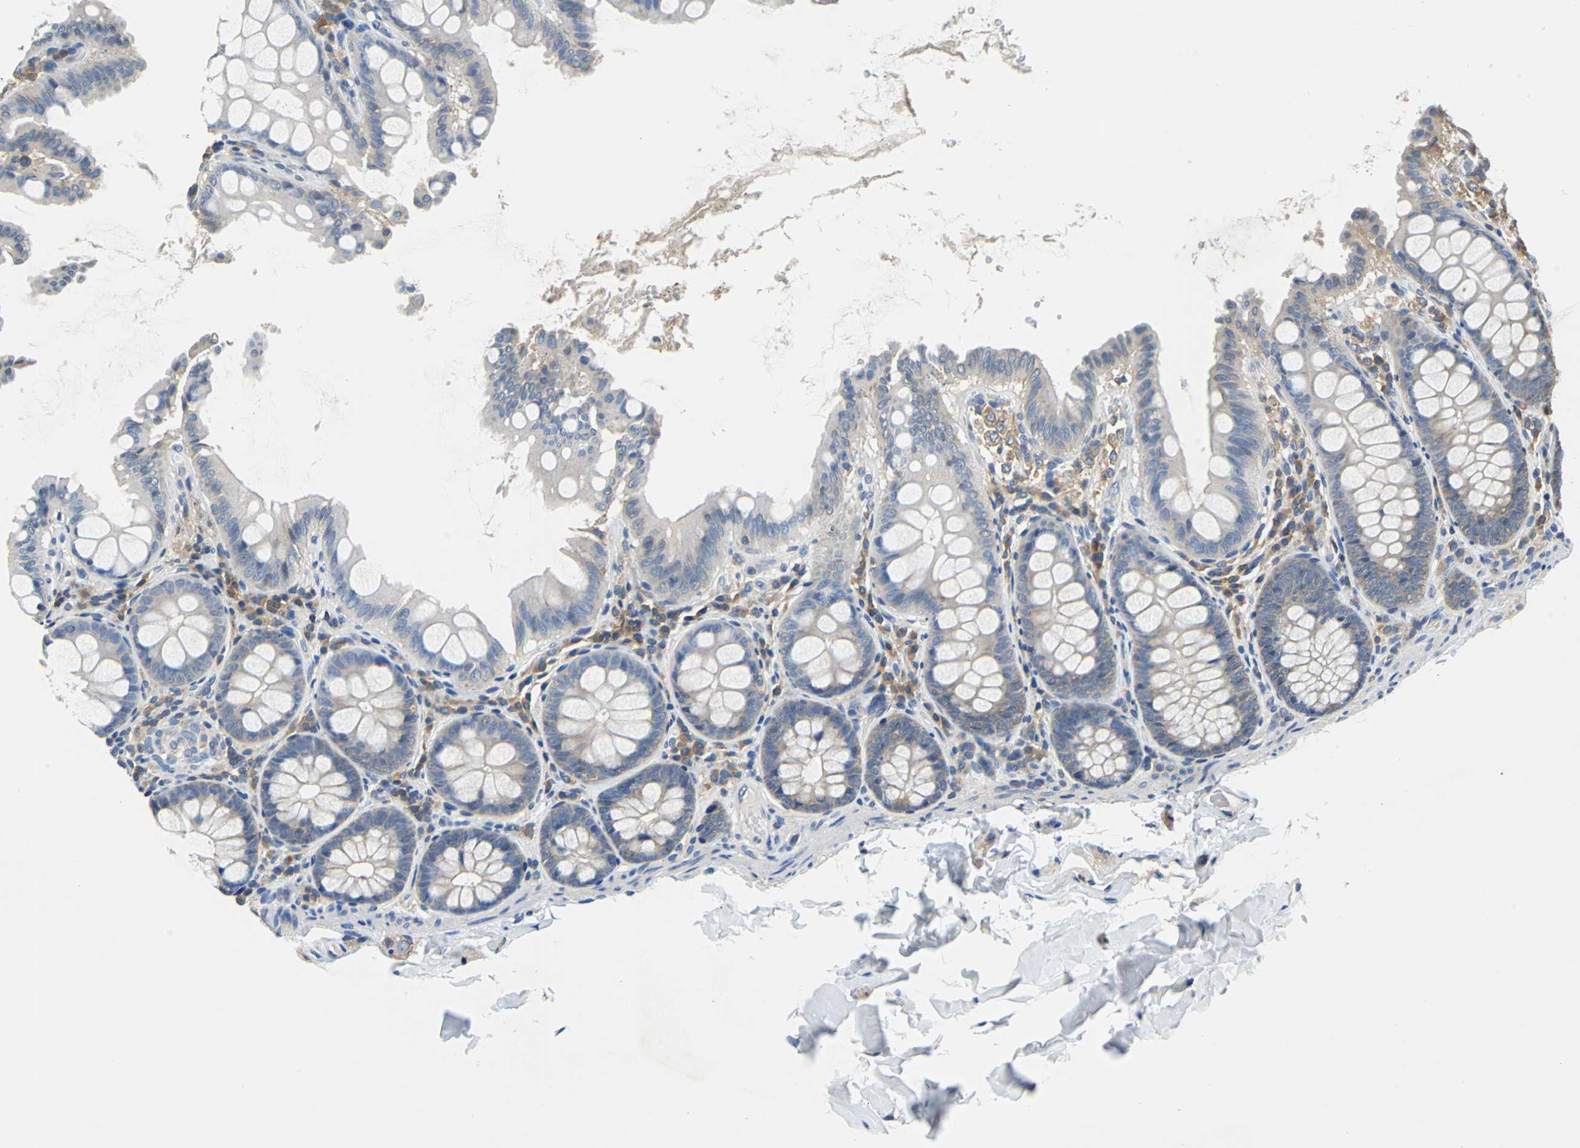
{"staining": {"intensity": "negative", "quantity": "none", "location": "none"}, "tissue": "colon", "cell_type": "Endothelial cells", "image_type": "normal", "snomed": [{"axis": "morphology", "description": "Normal tissue, NOS"}, {"axis": "topography", "description": "Colon"}], "caption": "The micrograph exhibits no staining of endothelial cells in unremarkable colon. (Stains: DAB (3,3'-diaminobenzidine) IHC with hematoxylin counter stain, Microscopy: brightfield microscopy at high magnification).", "gene": "PRKCA", "patient": {"sex": "female", "age": 61}}